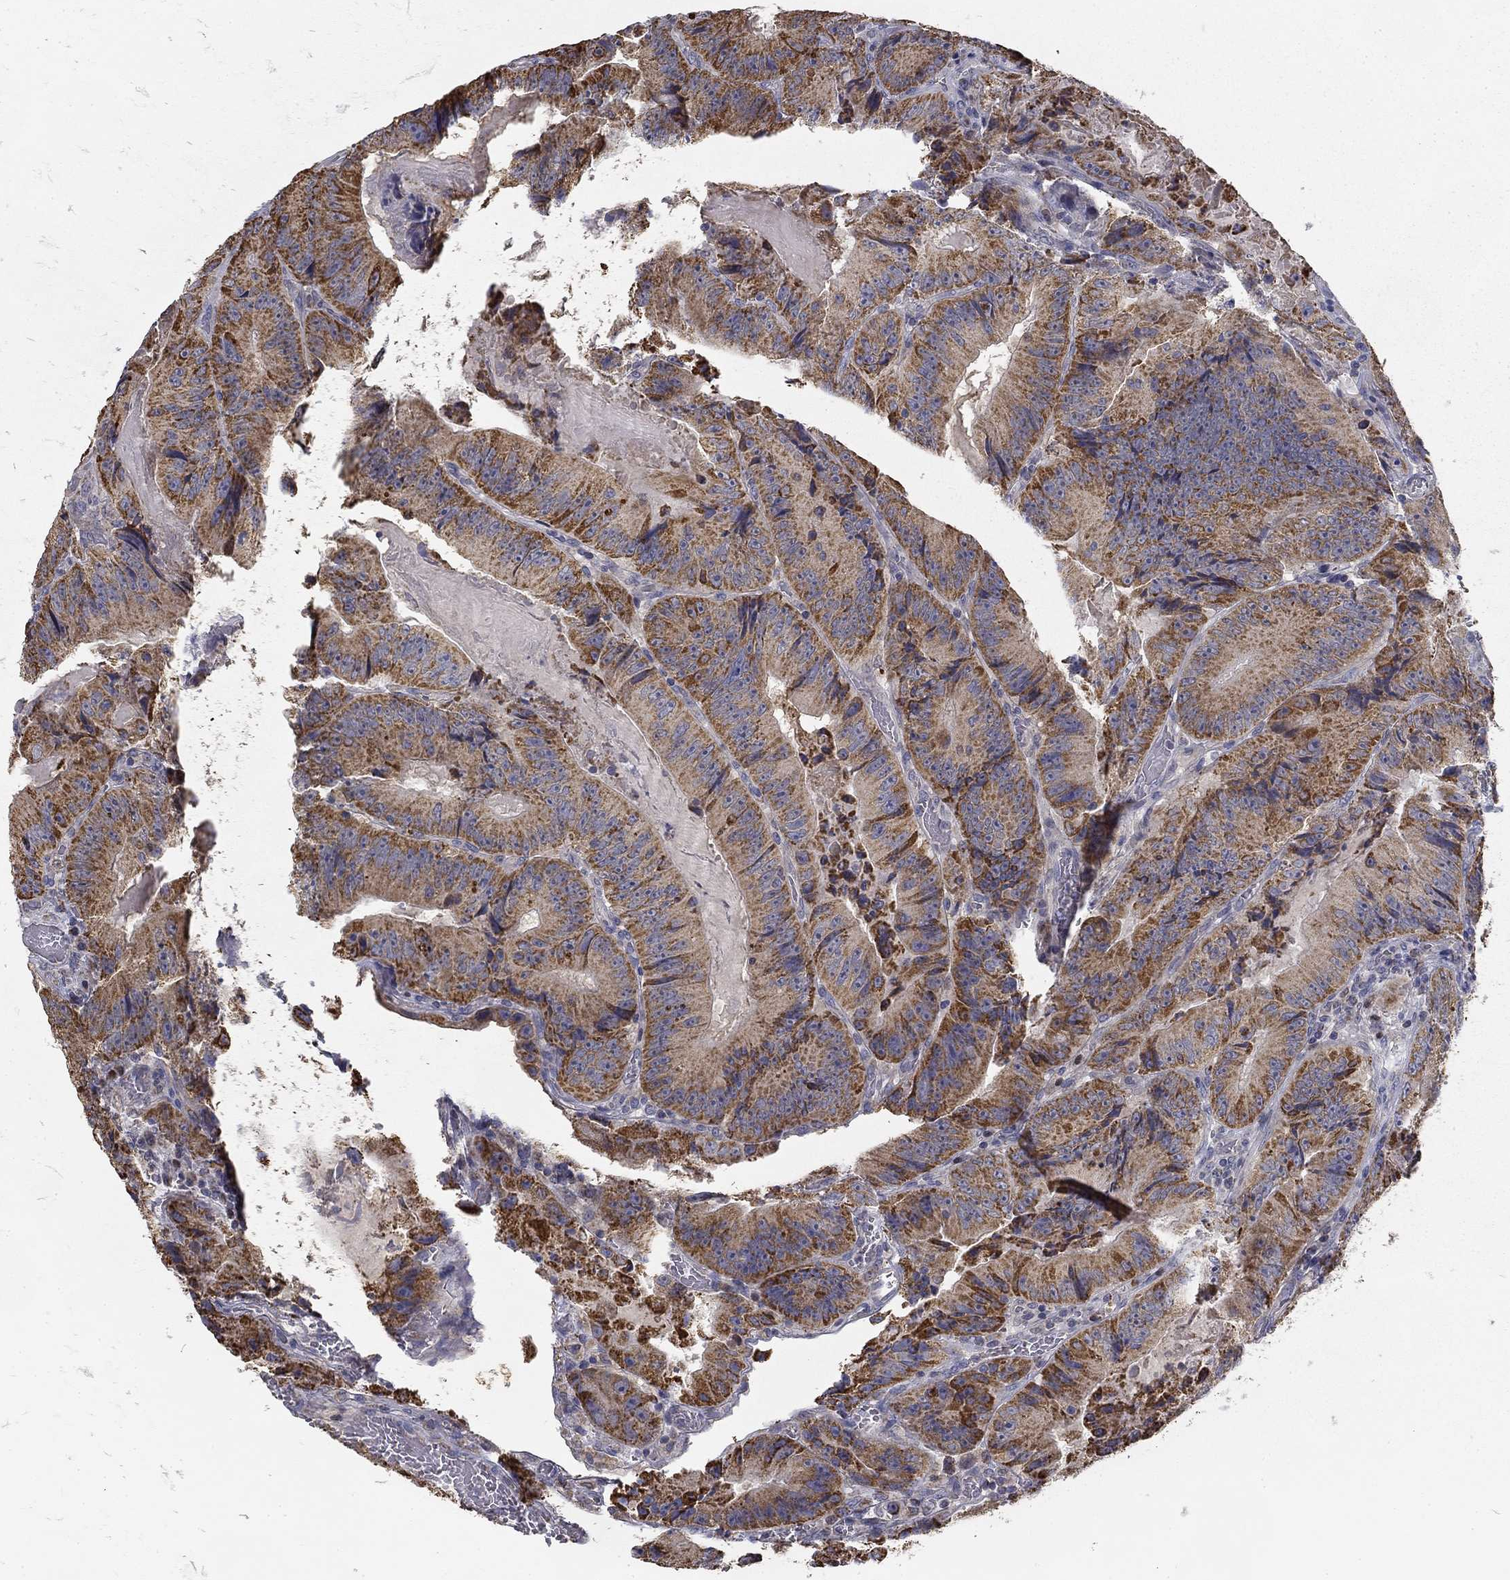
{"staining": {"intensity": "moderate", "quantity": ">75%", "location": "cytoplasmic/membranous"}, "tissue": "colorectal cancer", "cell_type": "Tumor cells", "image_type": "cancer", "snomed": [{"axis": "morphology", "description": "Adenocarcinoma, NOS"}, {"axis": "topography", "description": "Colon"}], "caption": "Immunohistochemistry (IHC) of colorectal adenocarcinoma reveals medium levels of moderate cytoplasmic/membranous staining in about >75% of tumor cells. Immunohistochemistry stains the protein of interest in brown and the nuclei are stained blue.", "gene": "SLC2A9", "patient": {"sex": "female", "age": 86}}